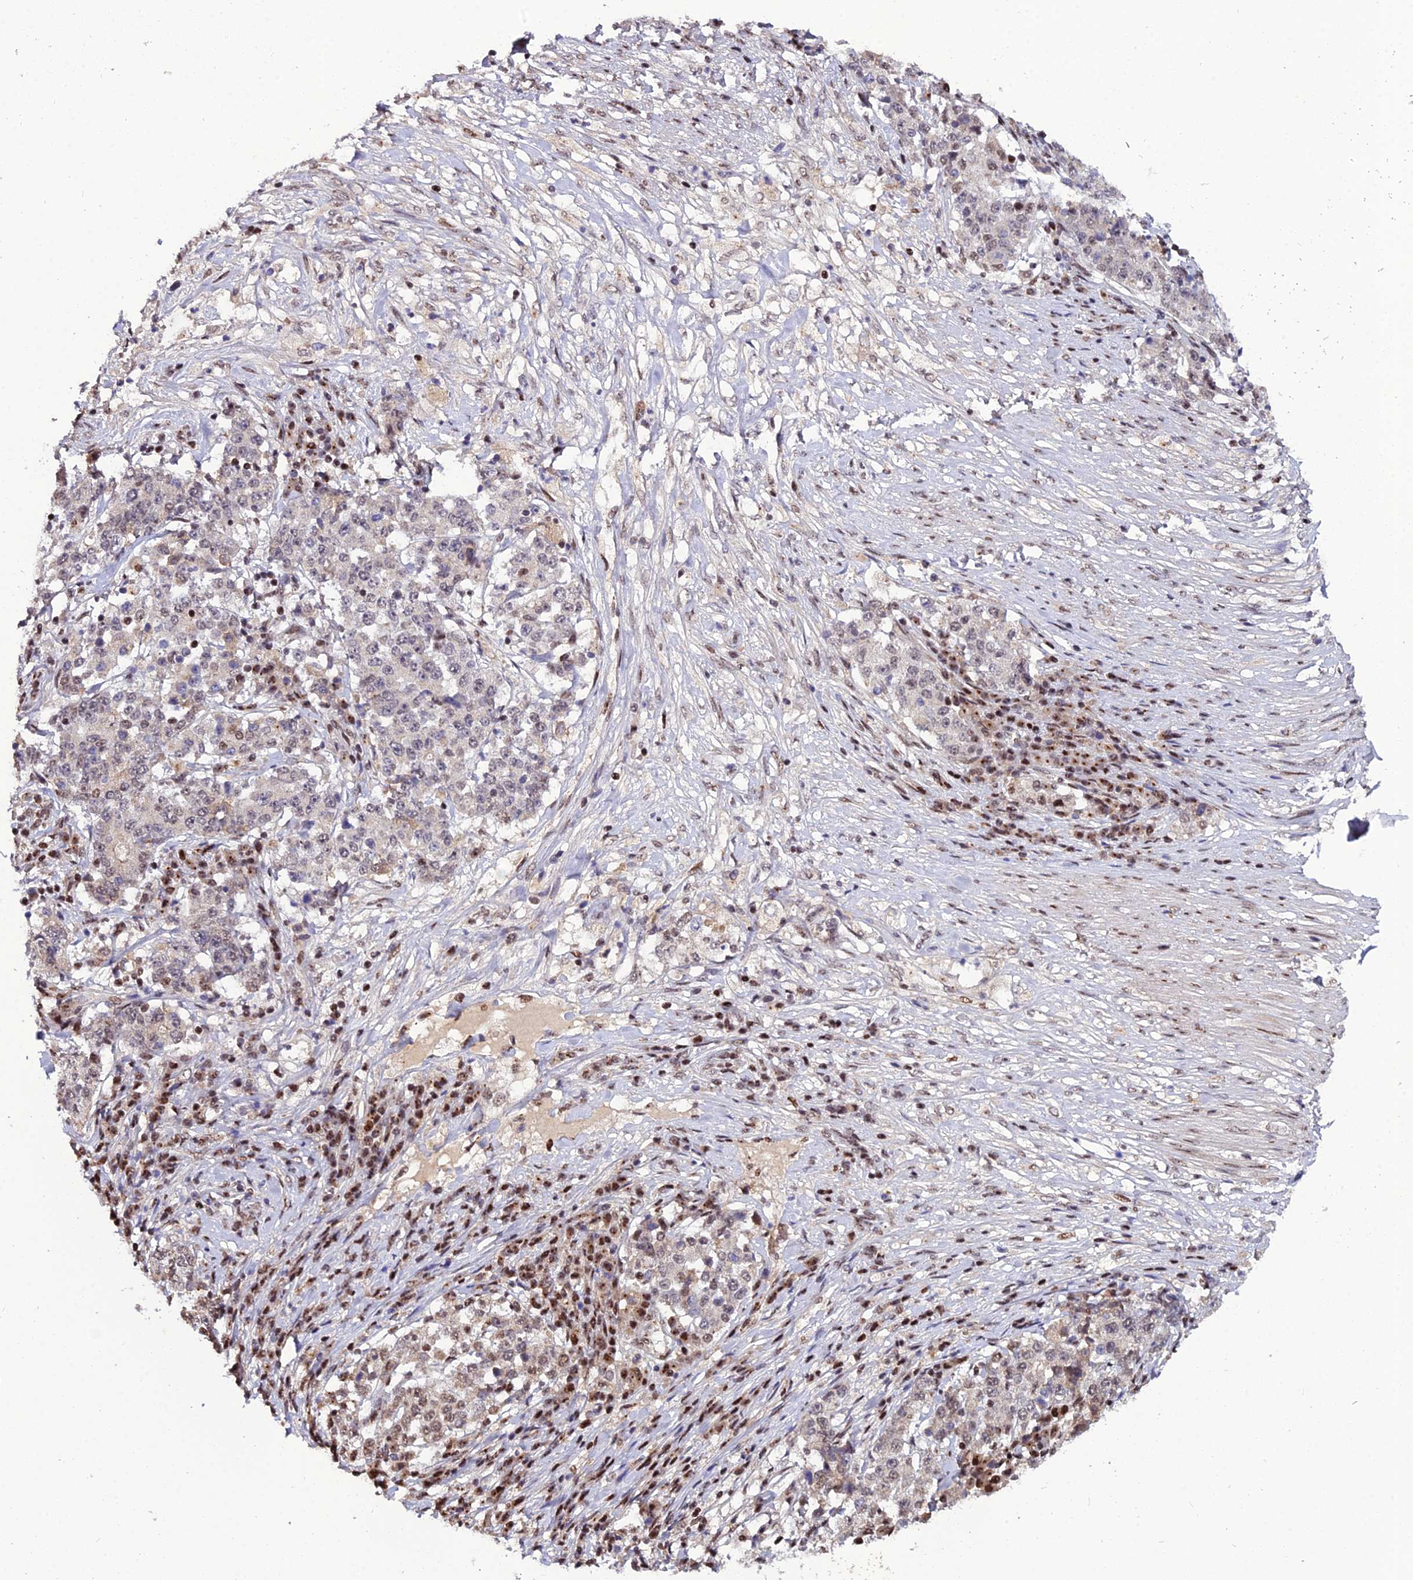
{"staining": {"intensity": "weak", "quantity": "25%-75%", "location": "nuclear"}, "tissue": "stomach cancer", "cell_type": "Tumor cells", "image_type": "cancer", "snomed": [{"axis": "morphology", "description": "Adenocarcinoma, NOS"}, {"axis": "topography", "description": "Stomach"}], "caption": "Tumor cells show weak nuclear positivity in about 25%-75% of cells in adenocarcinoma (stomach).", "gene": "ARL2", "patient": {"sex": "male", "age": 59}}